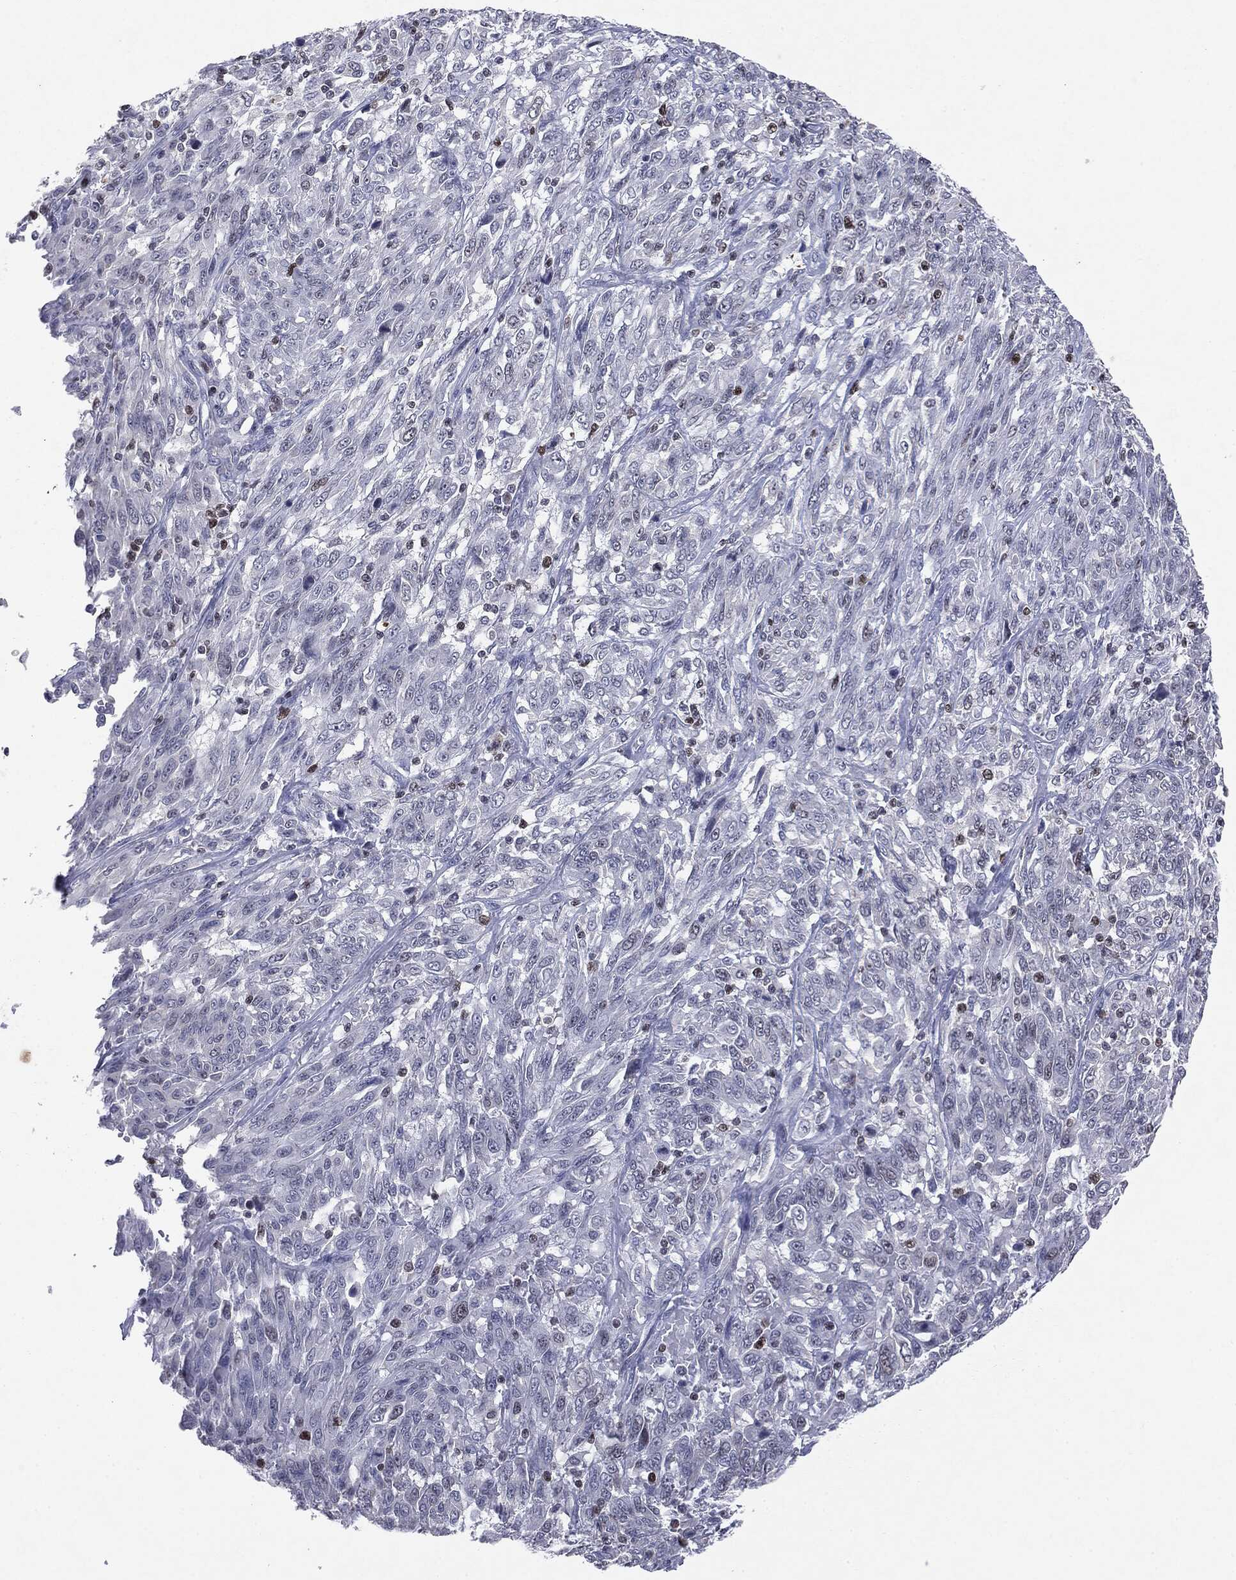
{"staining": {"intensity": "negative", "quantity": "none", "location": "none"}, "tissue": "melanoma", "cell_type": "Tumor cells", "image_type": "cancer", "snomed": [{"axis": "morphology", "description": "Malignant melanoma, NOS"}, {"axis": "topography", "description": "Skin"}], "caption": "This is an immunohistochemistry histopathology image of human malignant melanoma. There is no positivity in tumor cells.", "gene": "KIF2C", "patient": {"sex": "female", "age": 91}}